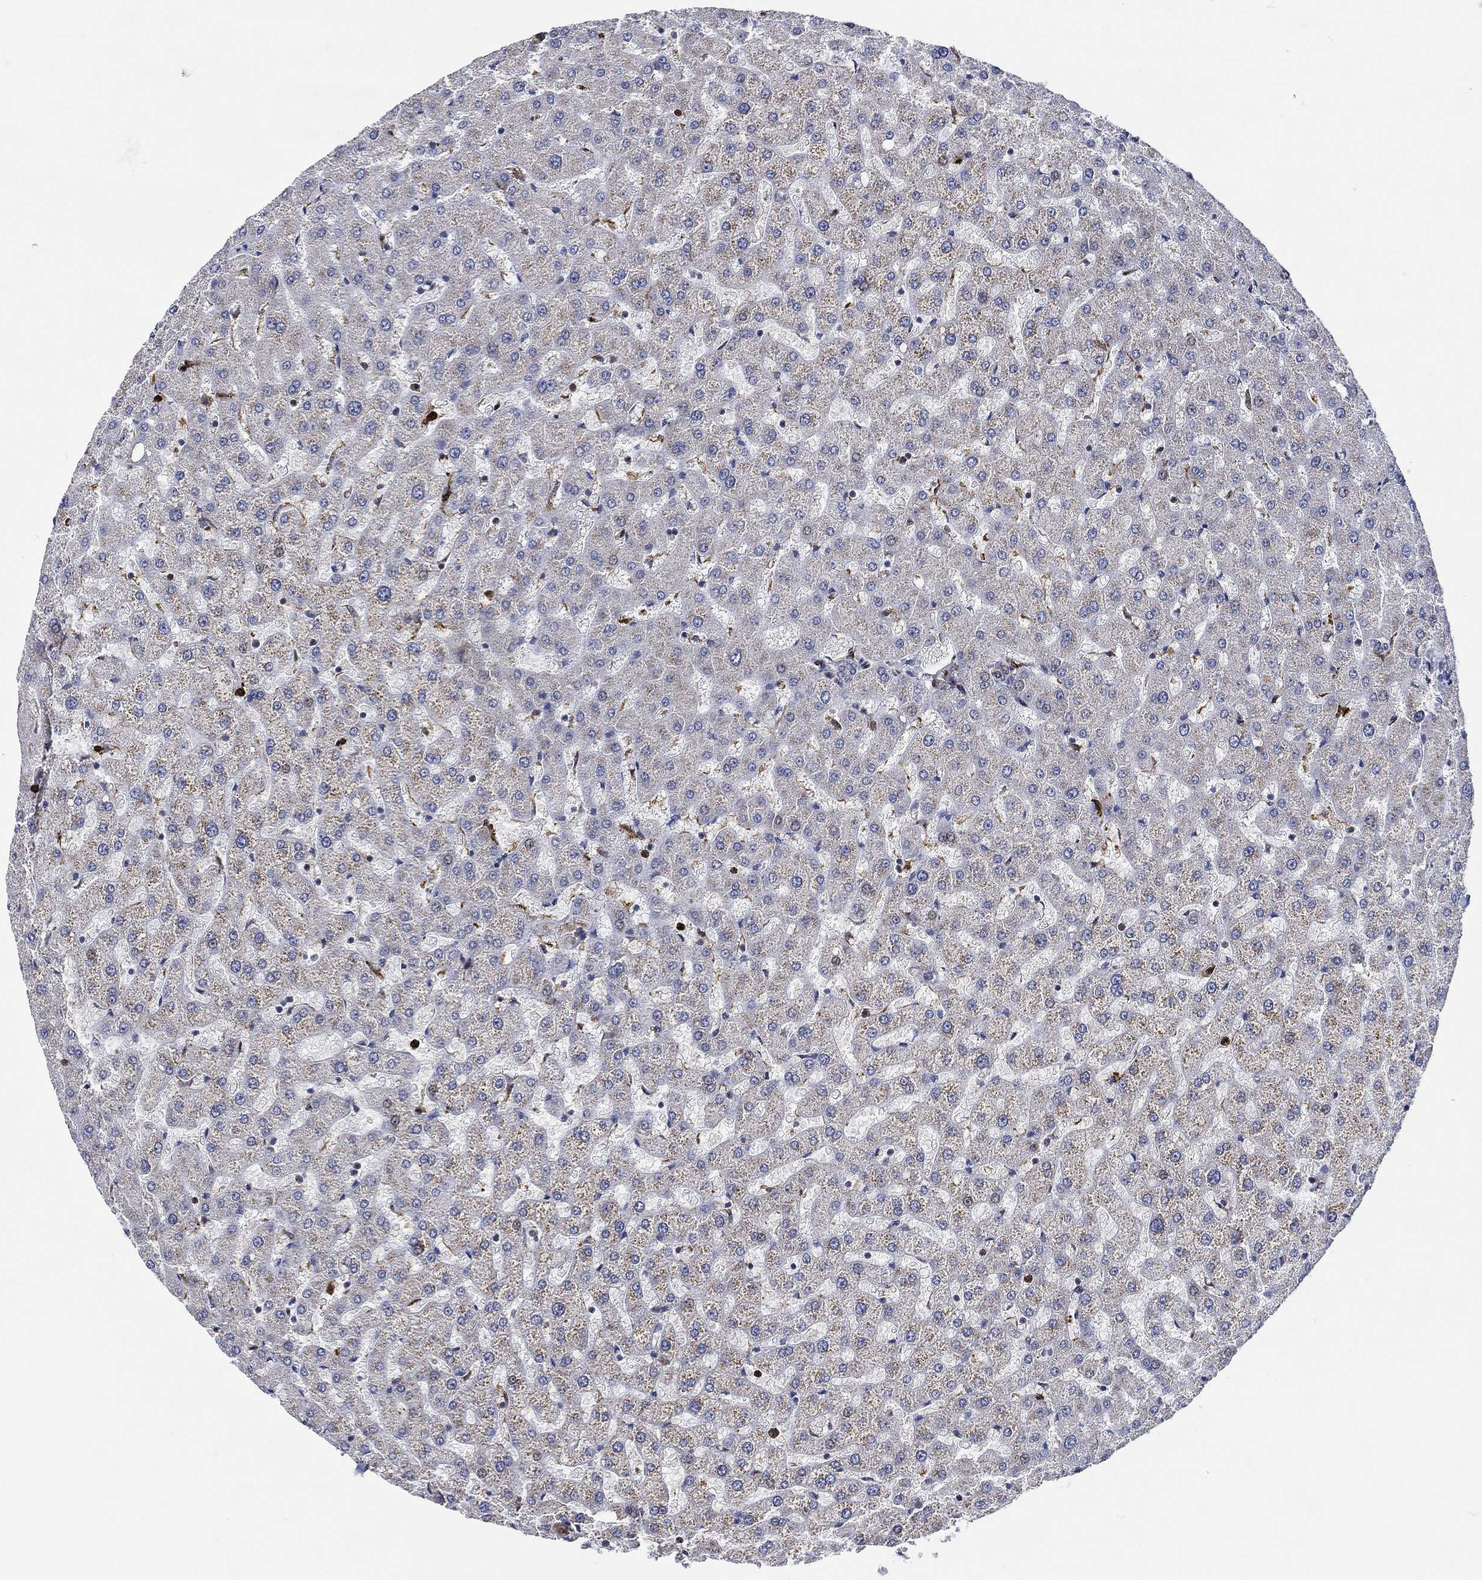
{"staining": {"intensity": "negative", "quantity": "none", "location": "none"}, "tissue": "liver", "cell_type": "Cholangiocytes", "image_type": "normal", "snomed": [{"axis": "morphology", "description": "Normal tissue, NOS"}, {"axis": "topography", "description": "Liver"}], "caption": "Photomicrograph shows no significant protein staining in cholangiocytes of unremarkable liver.", "gene": "NANOS3", "patient": {"sex": "female", "age": 50}}